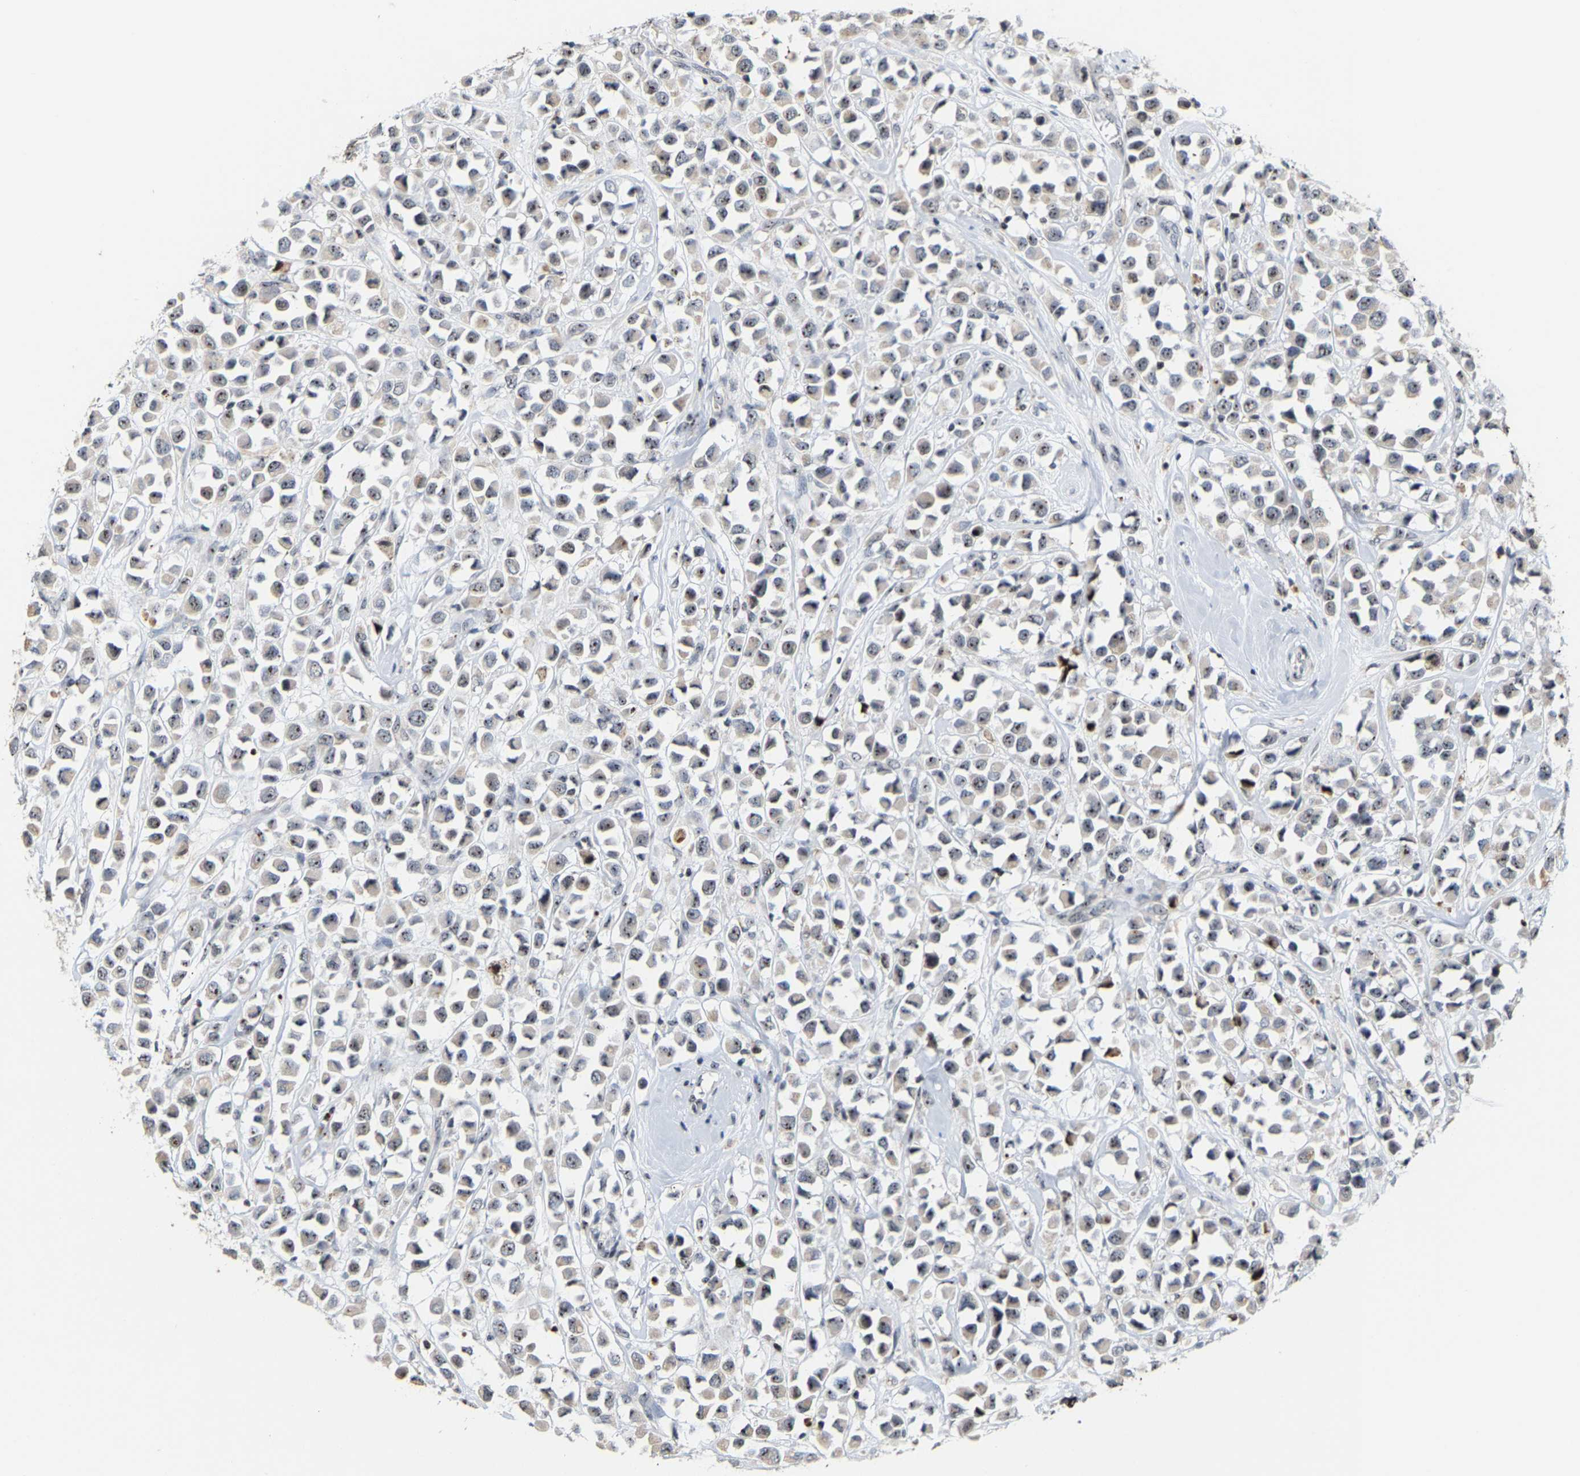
{"staining": {"intensity": "weak", "quantity": ">75%", "location": "cytoplasmic/membranous,nuclear"}, "tissue": "breast cancer", "cell_type": "Tumor cells", "image_type": "cancer", "snomed": [{"axis": "morphology", "description": "Duct carcinoma"}, {"axis": "topography", "description": "Breast"}], "caption": "Protein expression analysis of breast cancer (intraductal carcinoma) displays weak cytoplasmic/membranous and nuclear staining in approximately >75% of tumor cells.", "gene": "NOP58", "patient": {"sex": "female", "age": 61}}